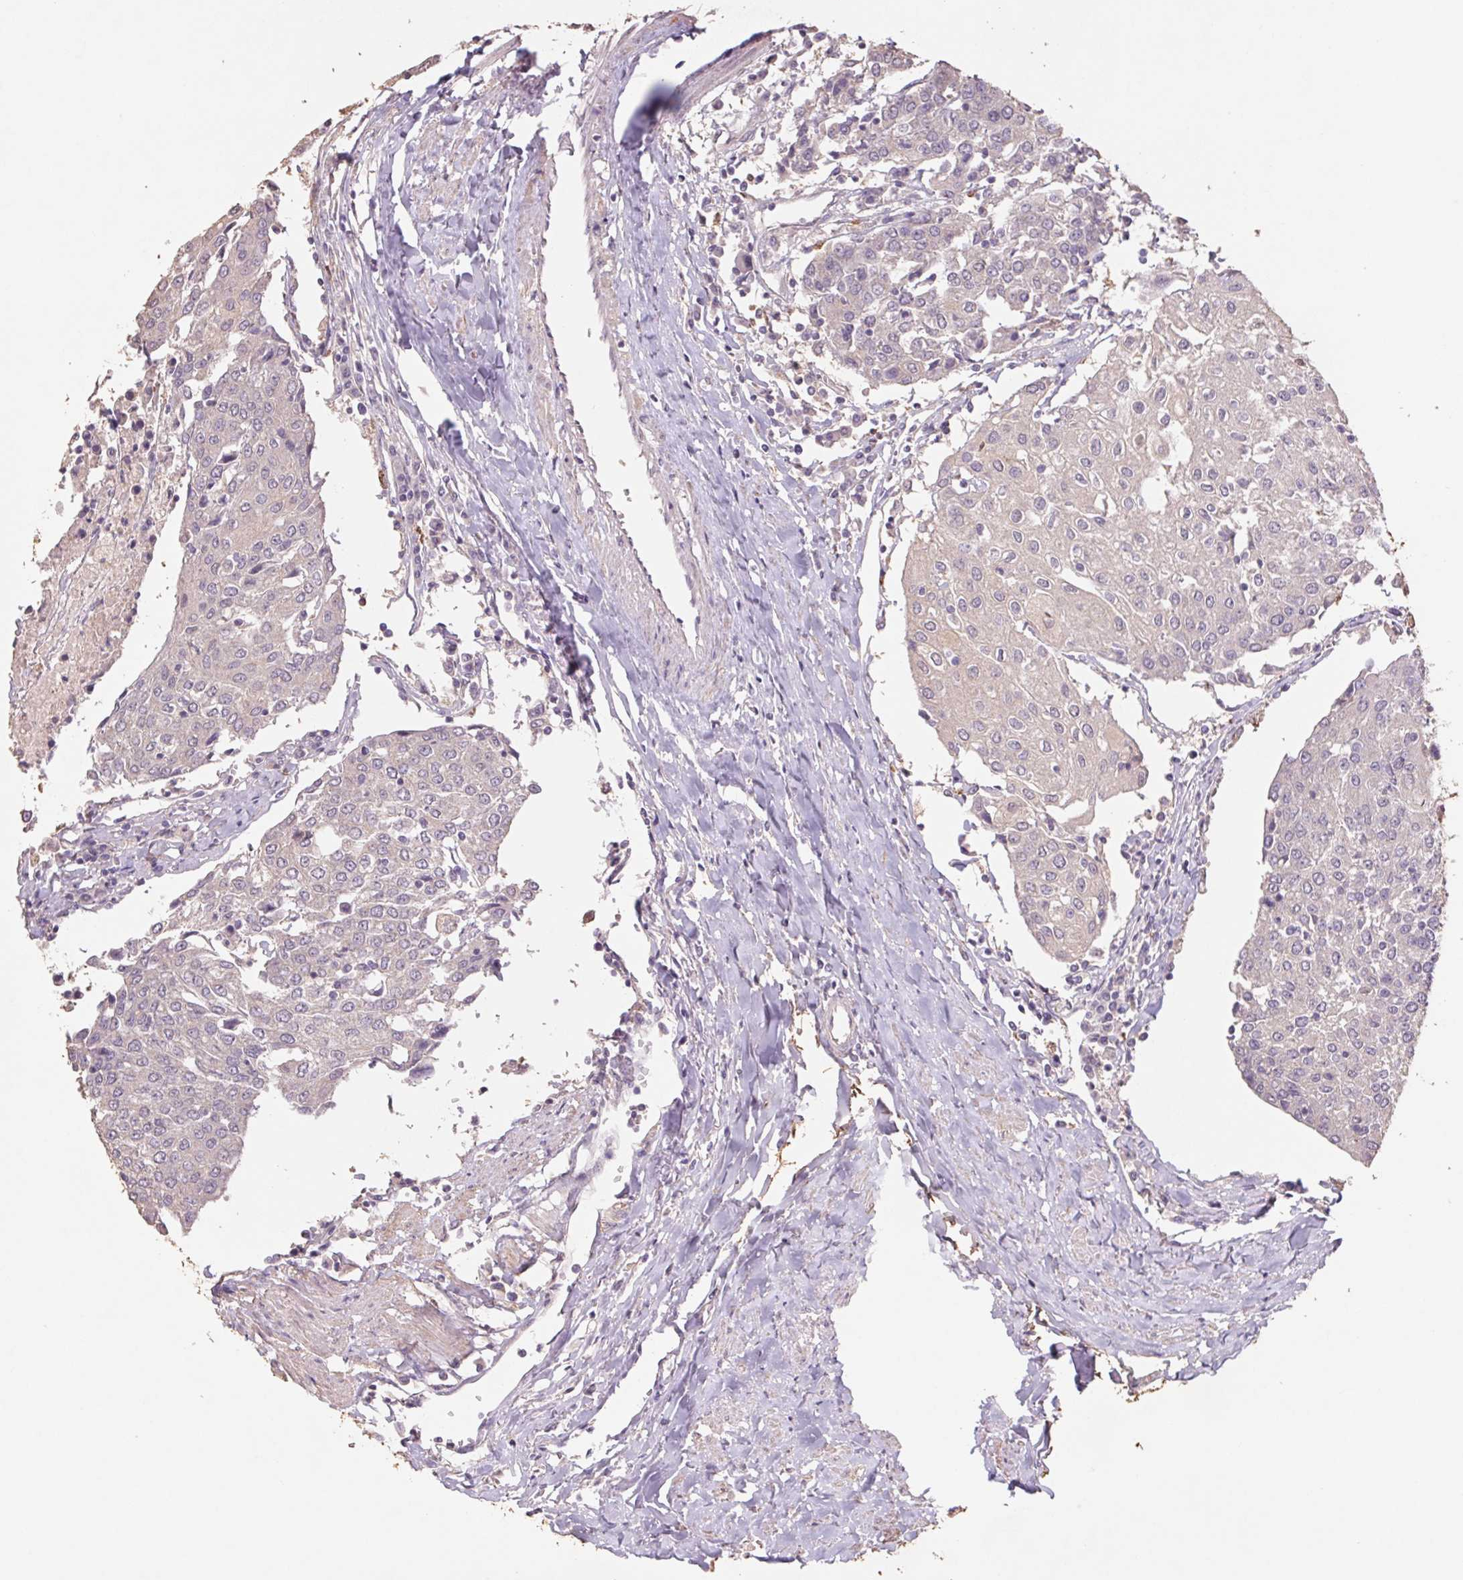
{"staining": {"intensity": "negative", "quantity": "none", "location": "none"}, "tissue": "urothelial cancer", "cell_type": "Tumor cells", "image_type": "cancer", "snomed": [{"axis": "morphology", "description": "Urothelial carcinoma, High grade"}, {"axis": "topography", "description": "Urinary bladder"}], "caption": "Photomicrograph shows no significant protein expression in tumor cells of high-grade urothelial carcinoma.", "gene": "GRM2", "patient": {"sex": "female", "age": 85}}